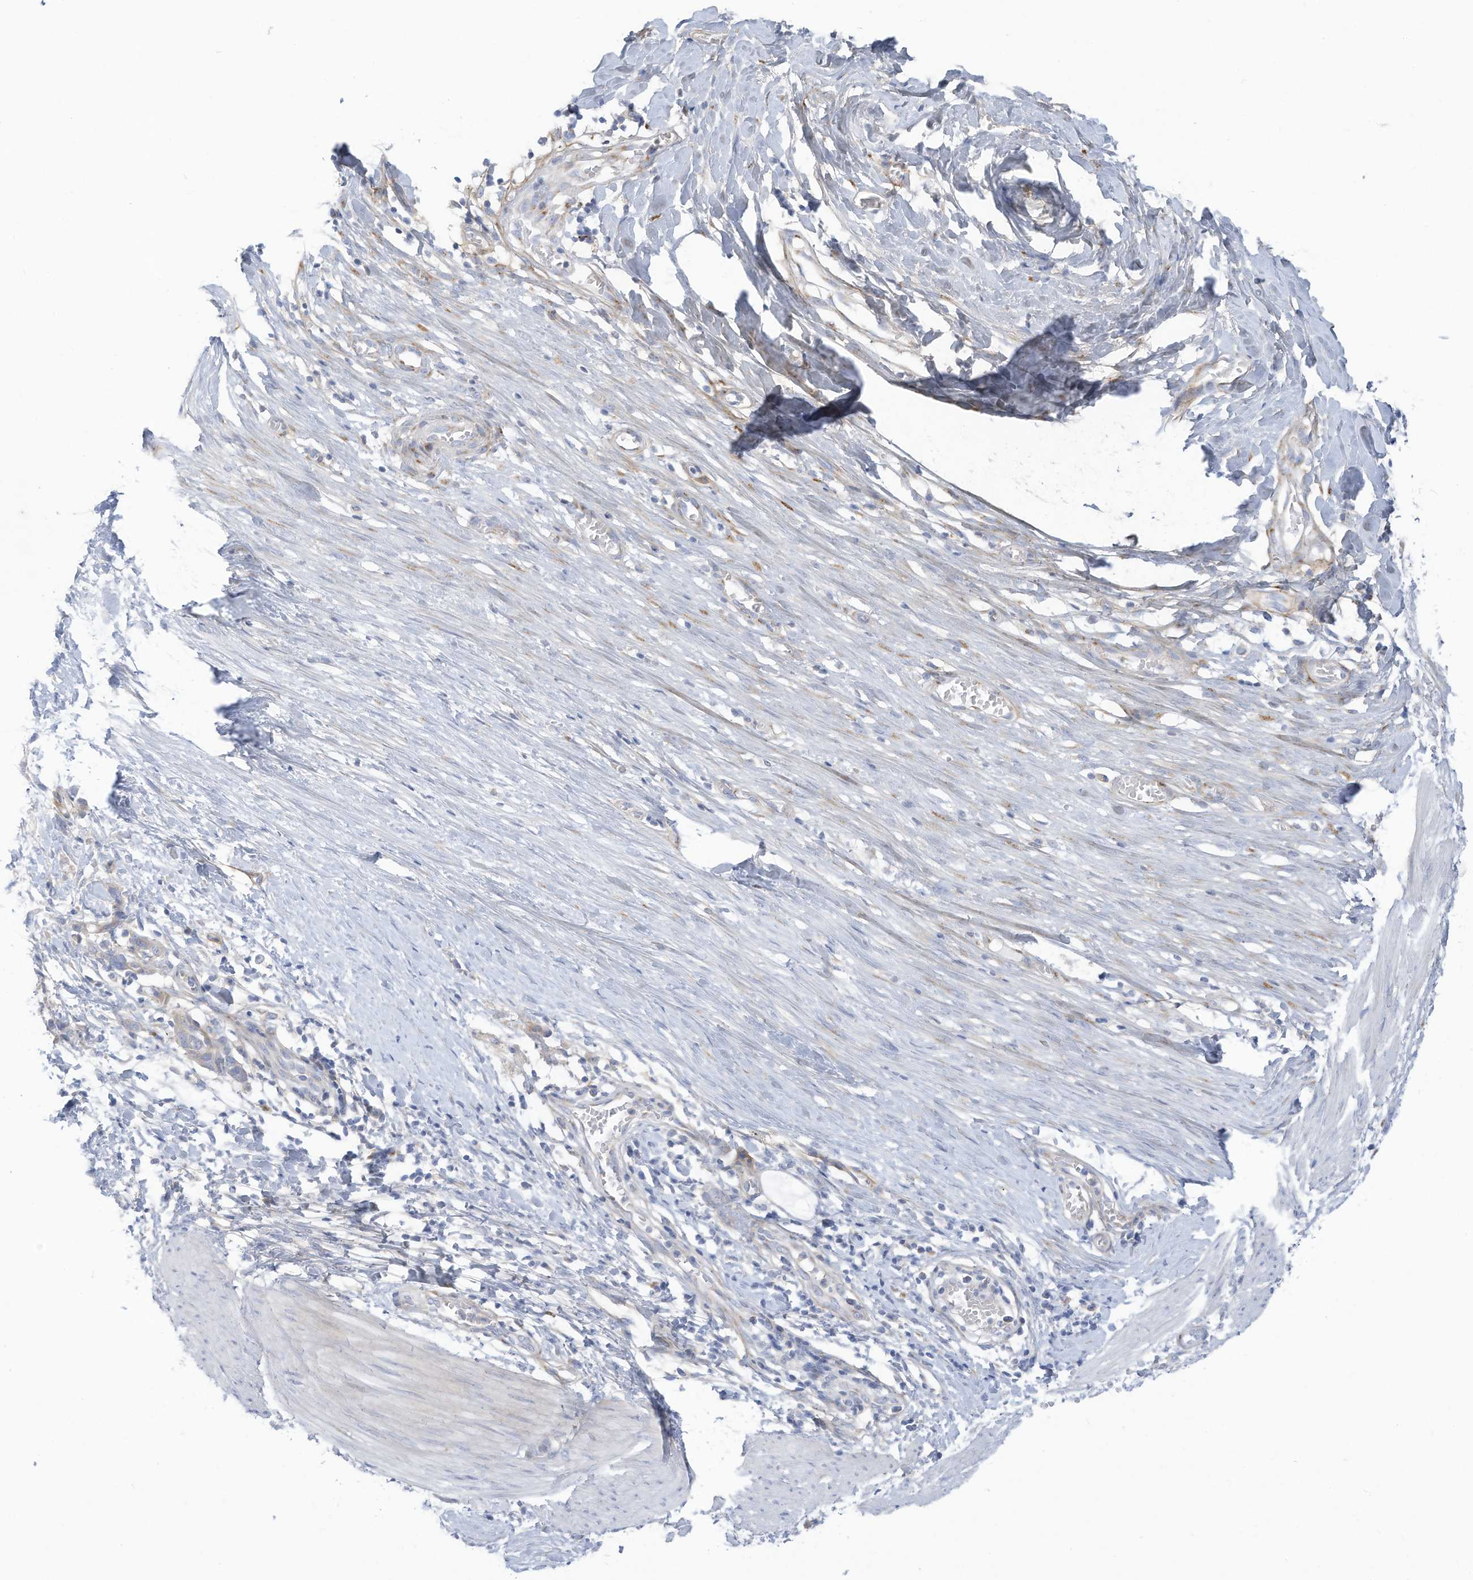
{"staining": {"intensity": "negative", "quantity": "none", "location": "none"}, "tissue": "smooth muscle", "cell_type": "Smooth muscle cells", "image_type": "normal", "snomed": [{"axis": "morphology", "description": "Normal tissue, NOS"}, {"axis": "morphology", "description": "Adenocarcinoma, NOS"}, {"axis": "topography", "description": "Colon"}, {"axis": "topography", "description": "Peripheral nerve tissue"}], "caption": "Immunohistochemistry image of unremarkable smooth muscle: smooth muscle stained with DAB displays no significant protein staining in smooth muscle cells.", "gene": "TRMT2B", "patient": {"sex": "male", "age": 14}}